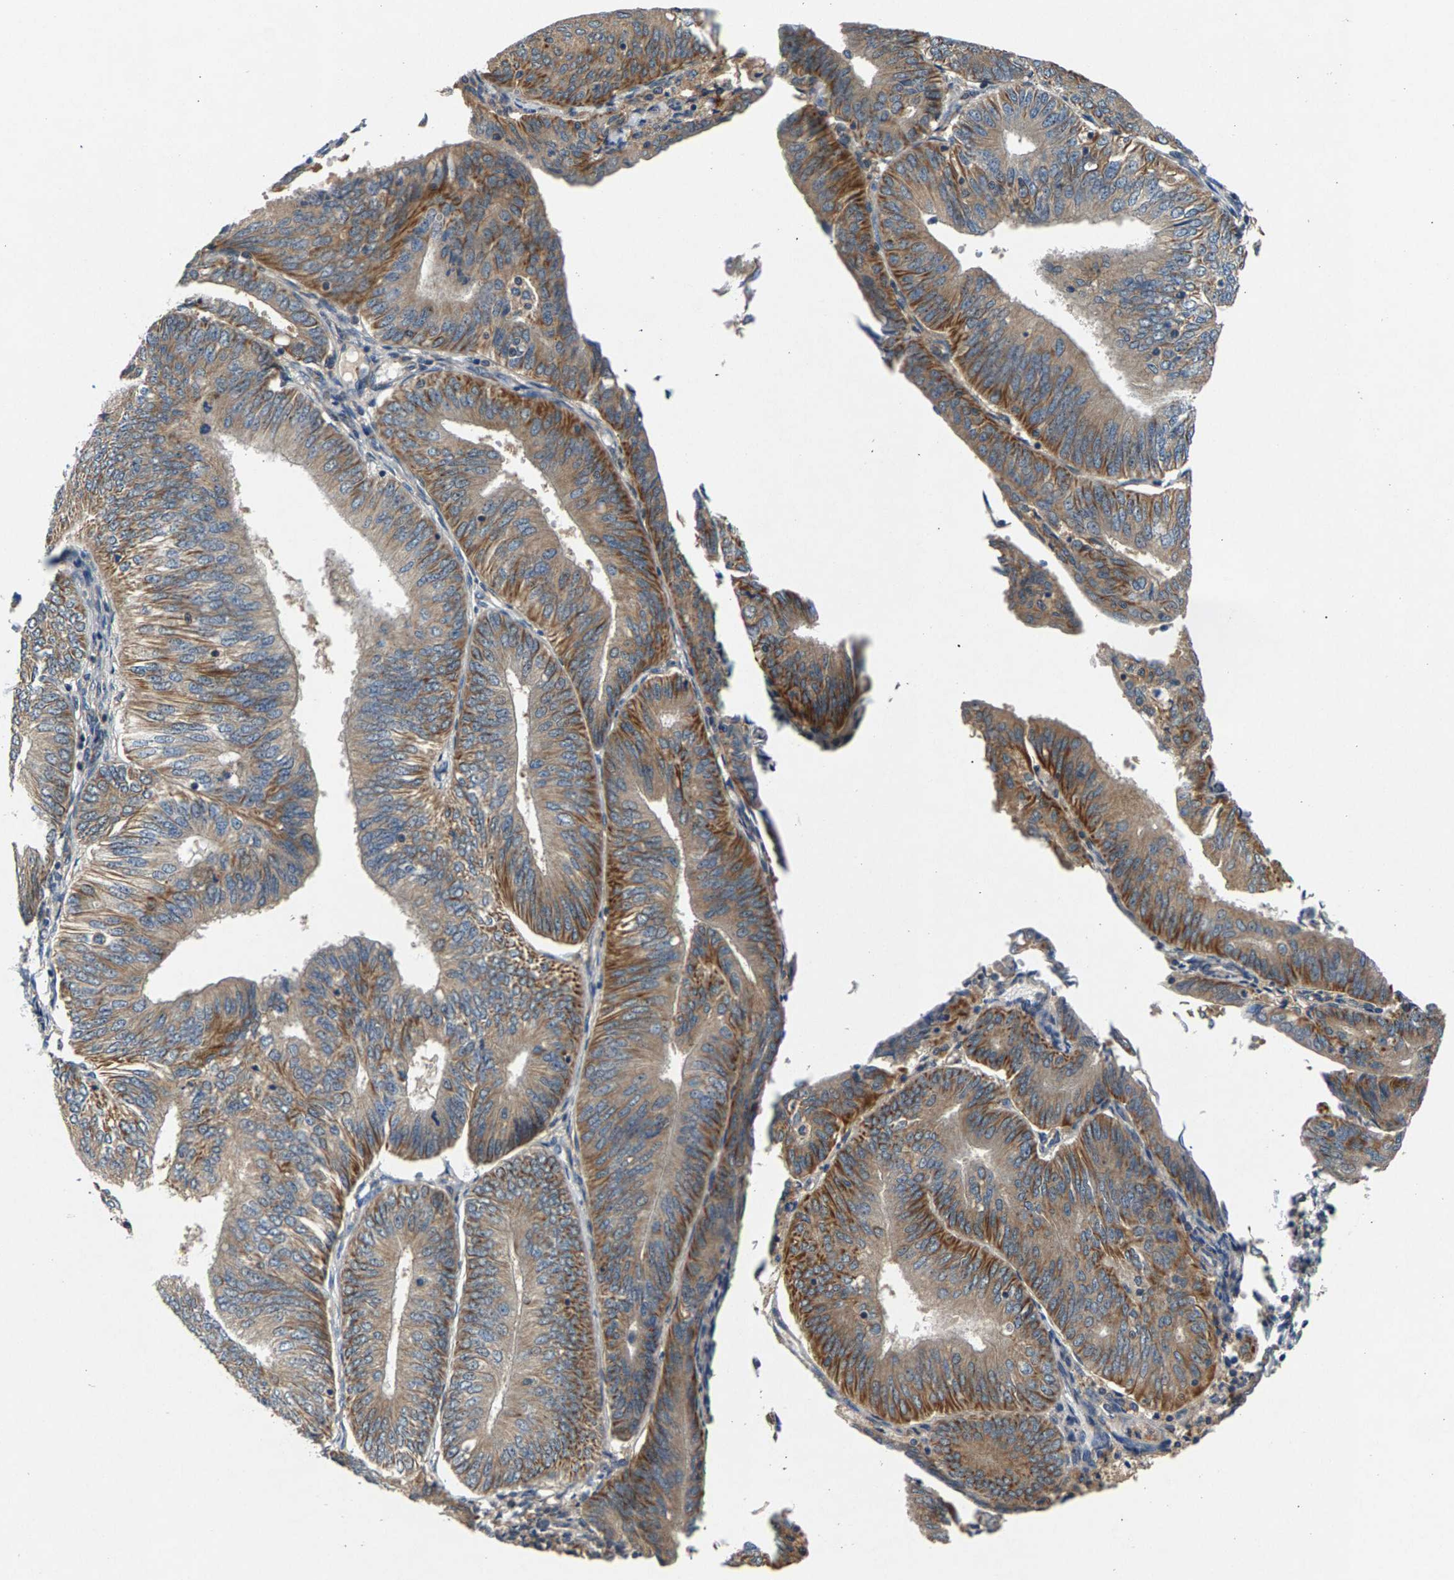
{"staining": {"intensity": "moderate", "quantity": ">75%", "location": "cytoplasmic/membranous"}, "tissue": "endometrial cancer", "cell_type": "Tumor cells", "image_type": "cancer", "snomed": [{"axis": "morphology", "description": "Adenocarcinoma, NOS"}, {"axis": "topography", "description": "Endometrium"}], "caption": "Protein expression by immunohistochemistry reveals moderate cytoplasmic/membranous staining in approximately >75% of tumor cells in endometrial cancer.", "gene": "NT5C", "patient": {"sex": "female", "age": 58}}